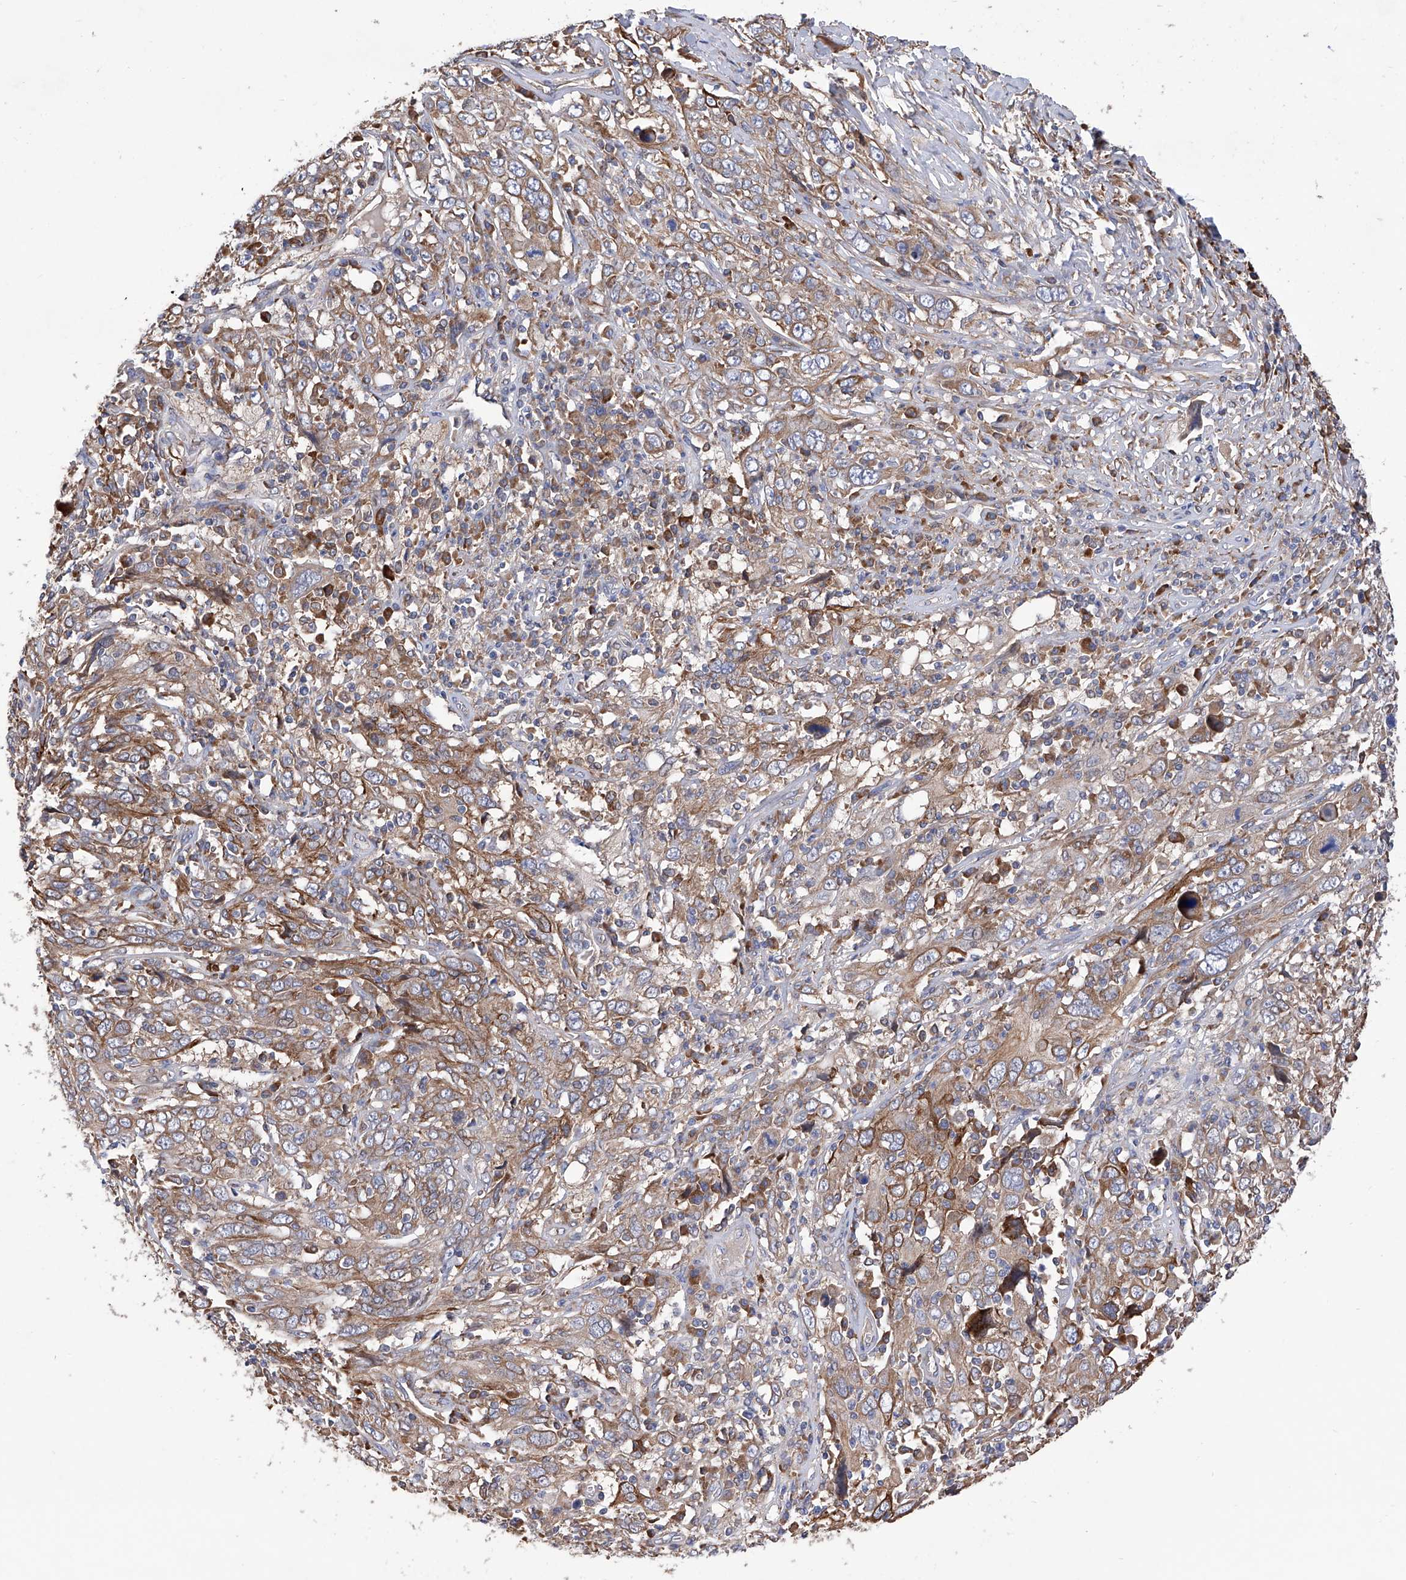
{"staining": {"intensity": "moderate", "quantity": ">75%", "location": "cytoplasmic/membranous"}, "tissue": "cervical cancer", "cell_type": "Tumor cells", "image_type": "cancer", "snomed": [{"axis": "morphology", "description": "Squamous cell carcinoma, NOS"}, {"axis": "topography", "description": "Cervix"}], "caption": "Cervical cancer was stained to show a protein in brown. There is medium levels of moderate cytoplasmic/membranous expression in approximately >75% of tumor cells.", "gene": "INPP5B", "patient": {"sex": "female", "age": 46}}